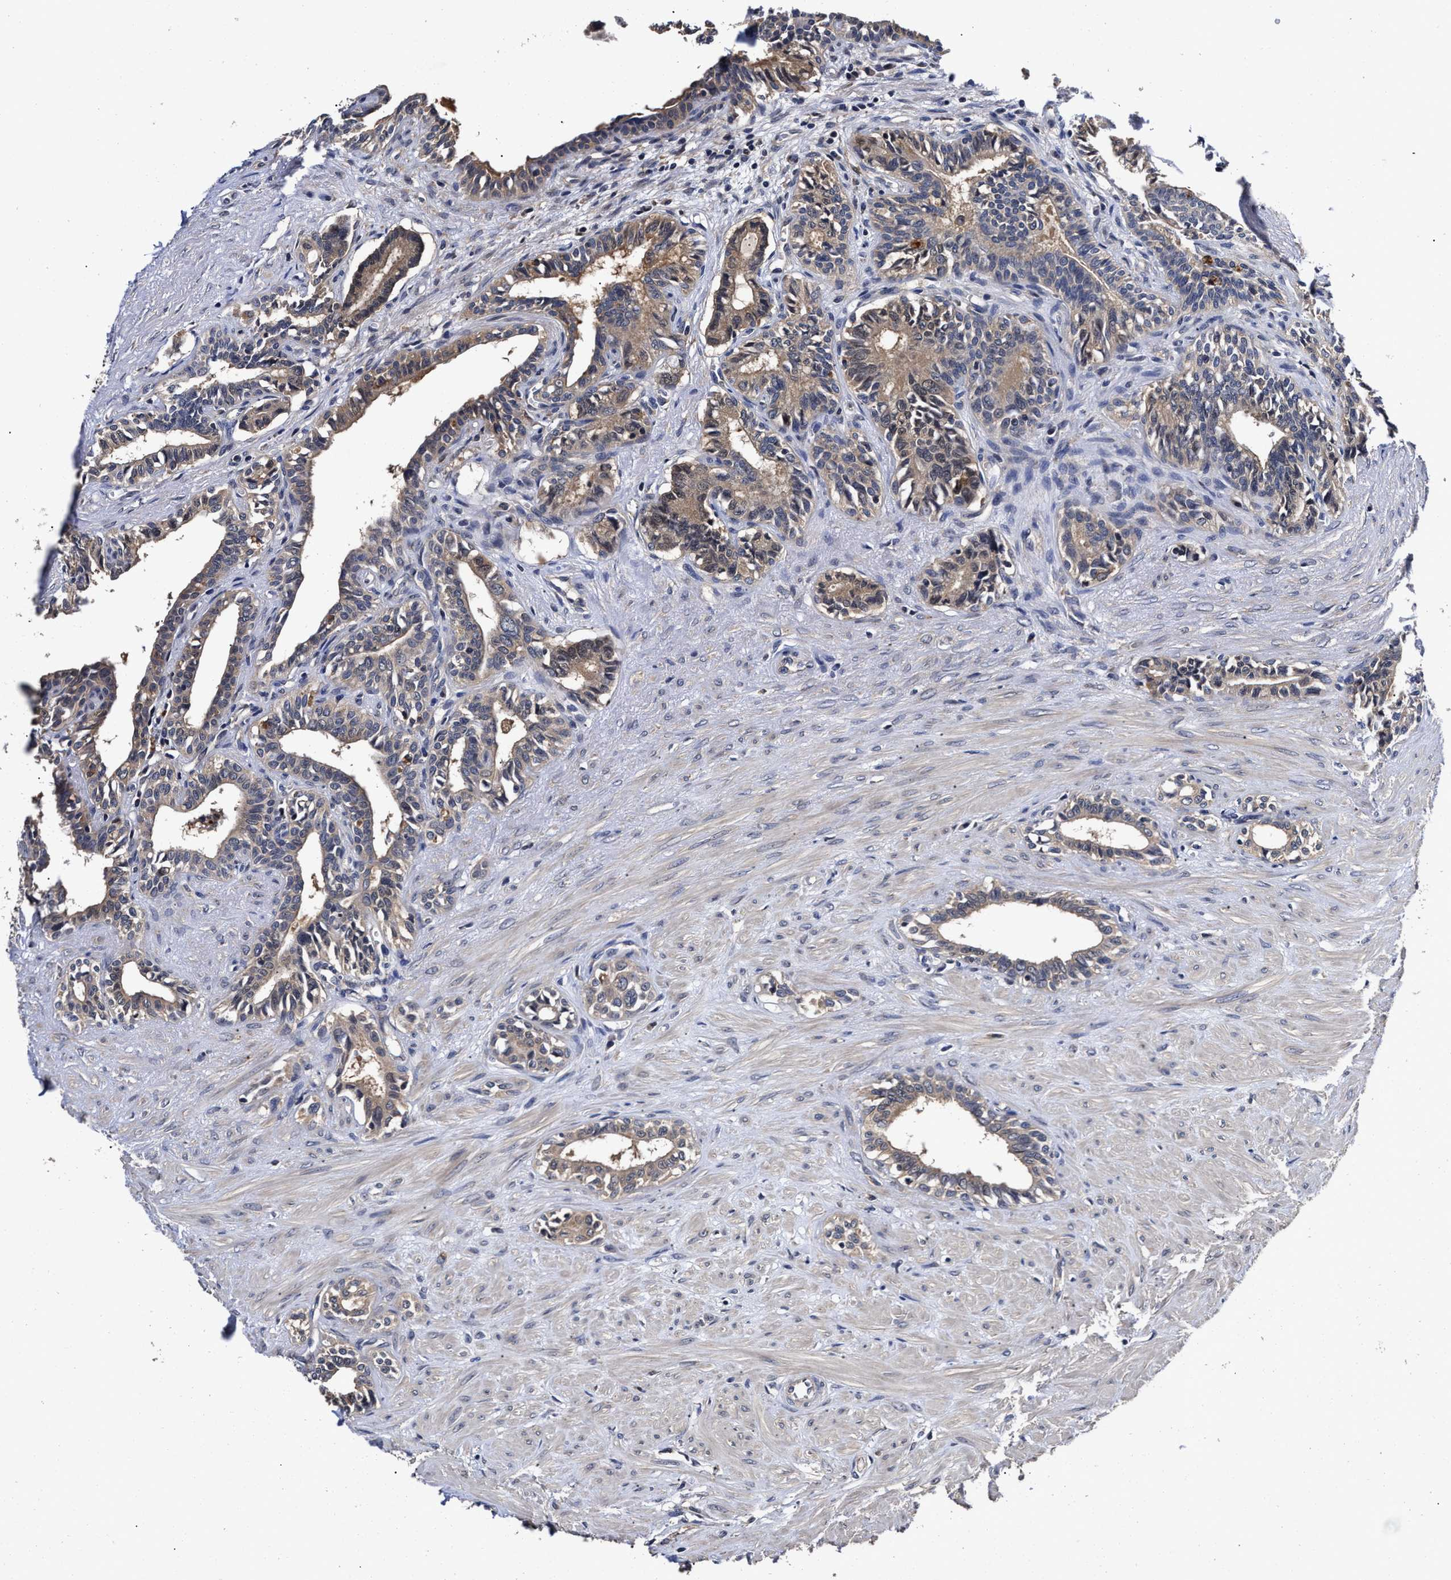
{"staining": {"intensity": "moderate", "quantity": ">75%", "location": "cytoplasmic/membranous"}, "tissue": "seminal vesicle", "cell_type": "Glandular cells", "image_type": "normal", "snomed": [{"axis": "morphology", "description": "Normal tissue, NOS"}, {"axis": "morphology", "description": "Adenocarcinoma, High grade"}, {"axis": "topography", "description": "Prostate"}, {"axis": "topography", "description": "Seminal veicle"}], "caption": "Brown immunohistochemical staining in normal human seminal vesicle reveals moderate cytoplasmic/membranous positivity in about >75% of glandular cells.", "gene": "SOCS5", "patient": {"sex": "male", "age": 55}}